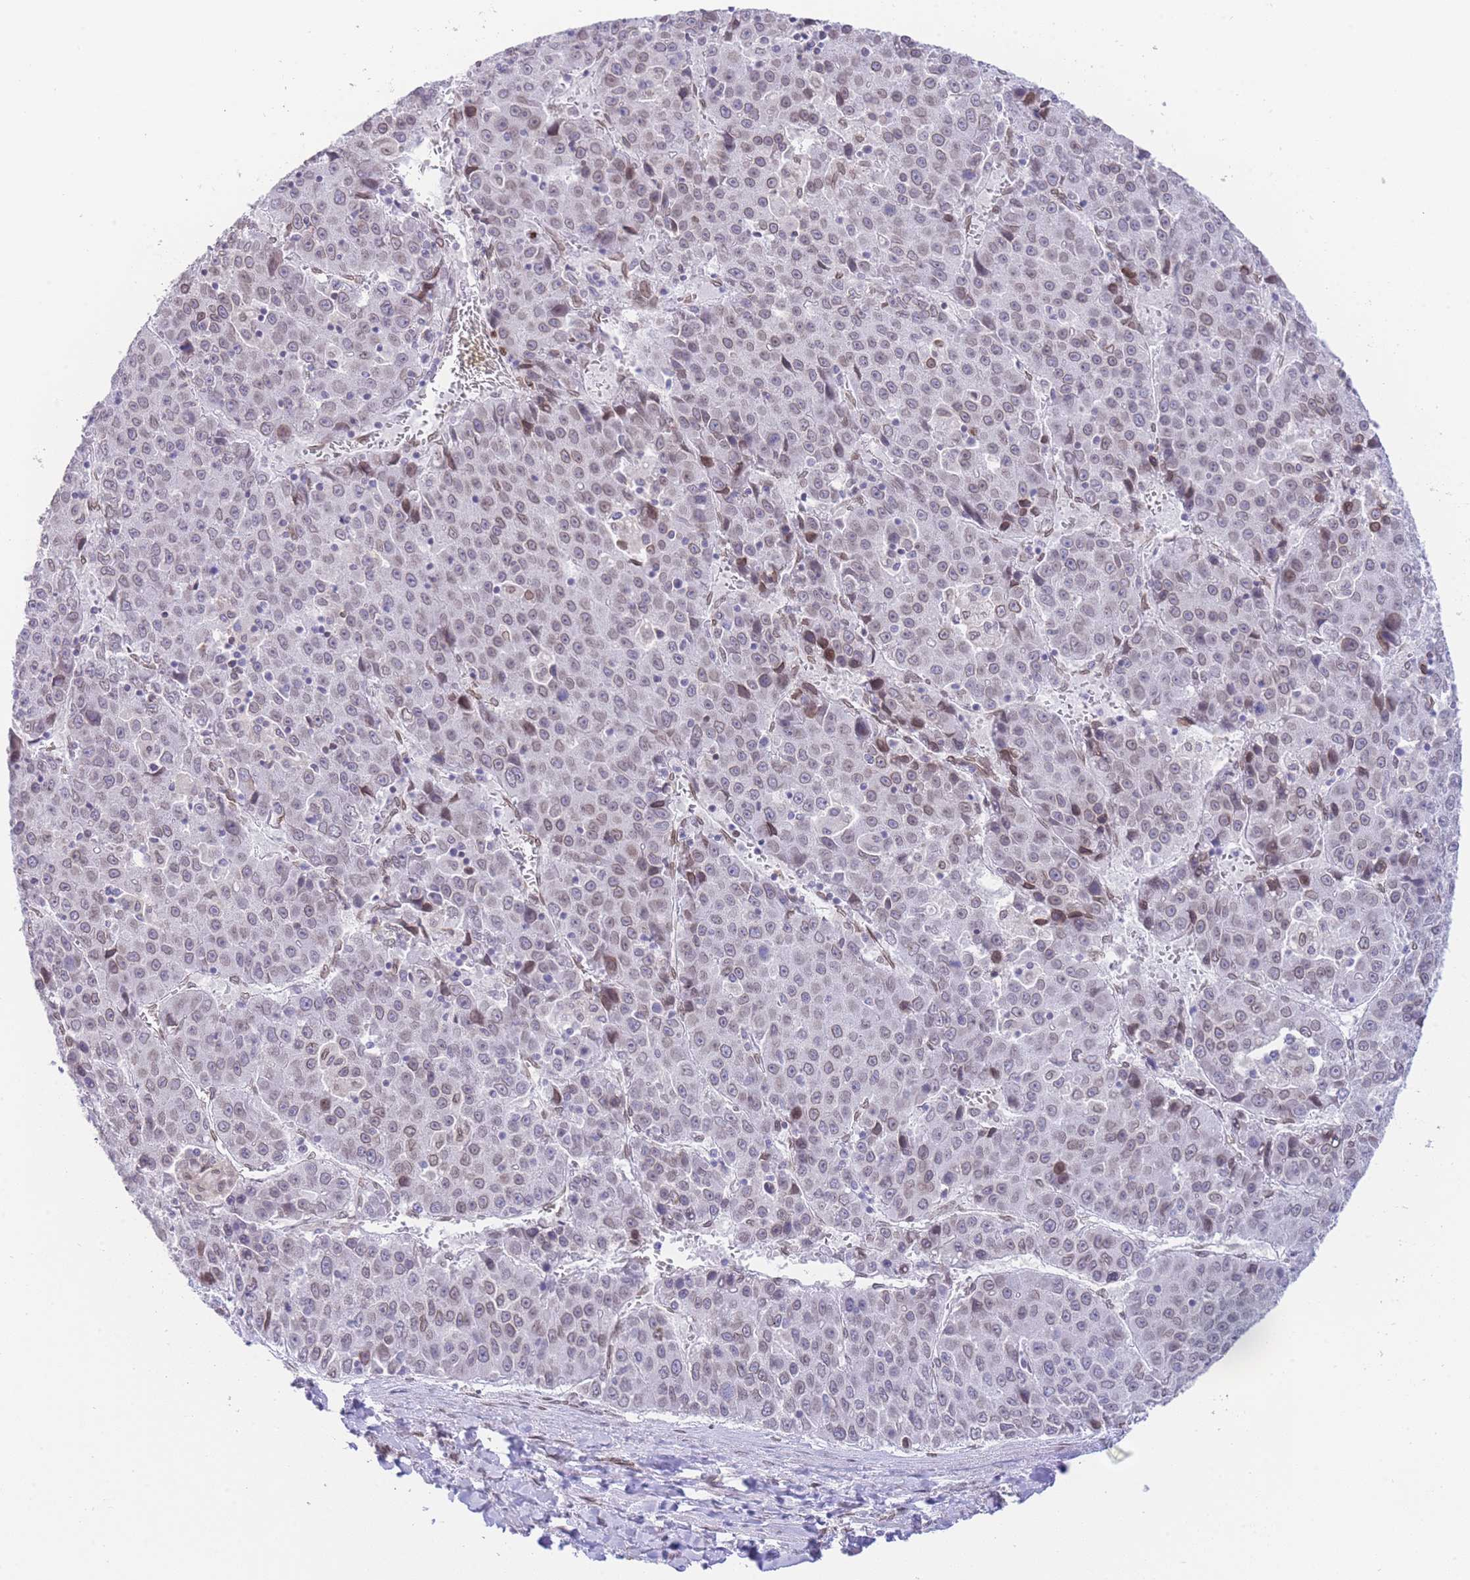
{"staining": {"intensity": "weak", "quantity": ">75%", "location": "nuclear"}, "tissue": "liver cancer", "cell_type": "Tumor cells", "image_type": "cancer", "snomed": [{"axis": "morphology", "description": "Carcinoma, Hepatocellular, NOS"}, {"axis": "topography", "description": "Liver"}], "caption": "Approximately >75% of tumor cells in liver cancer reveal weak nuclear protein positivity as visualized by brown immunohistochemical staining.", "gene": "OR10AD1", "patient": {"sex": "female", "age": 53}}